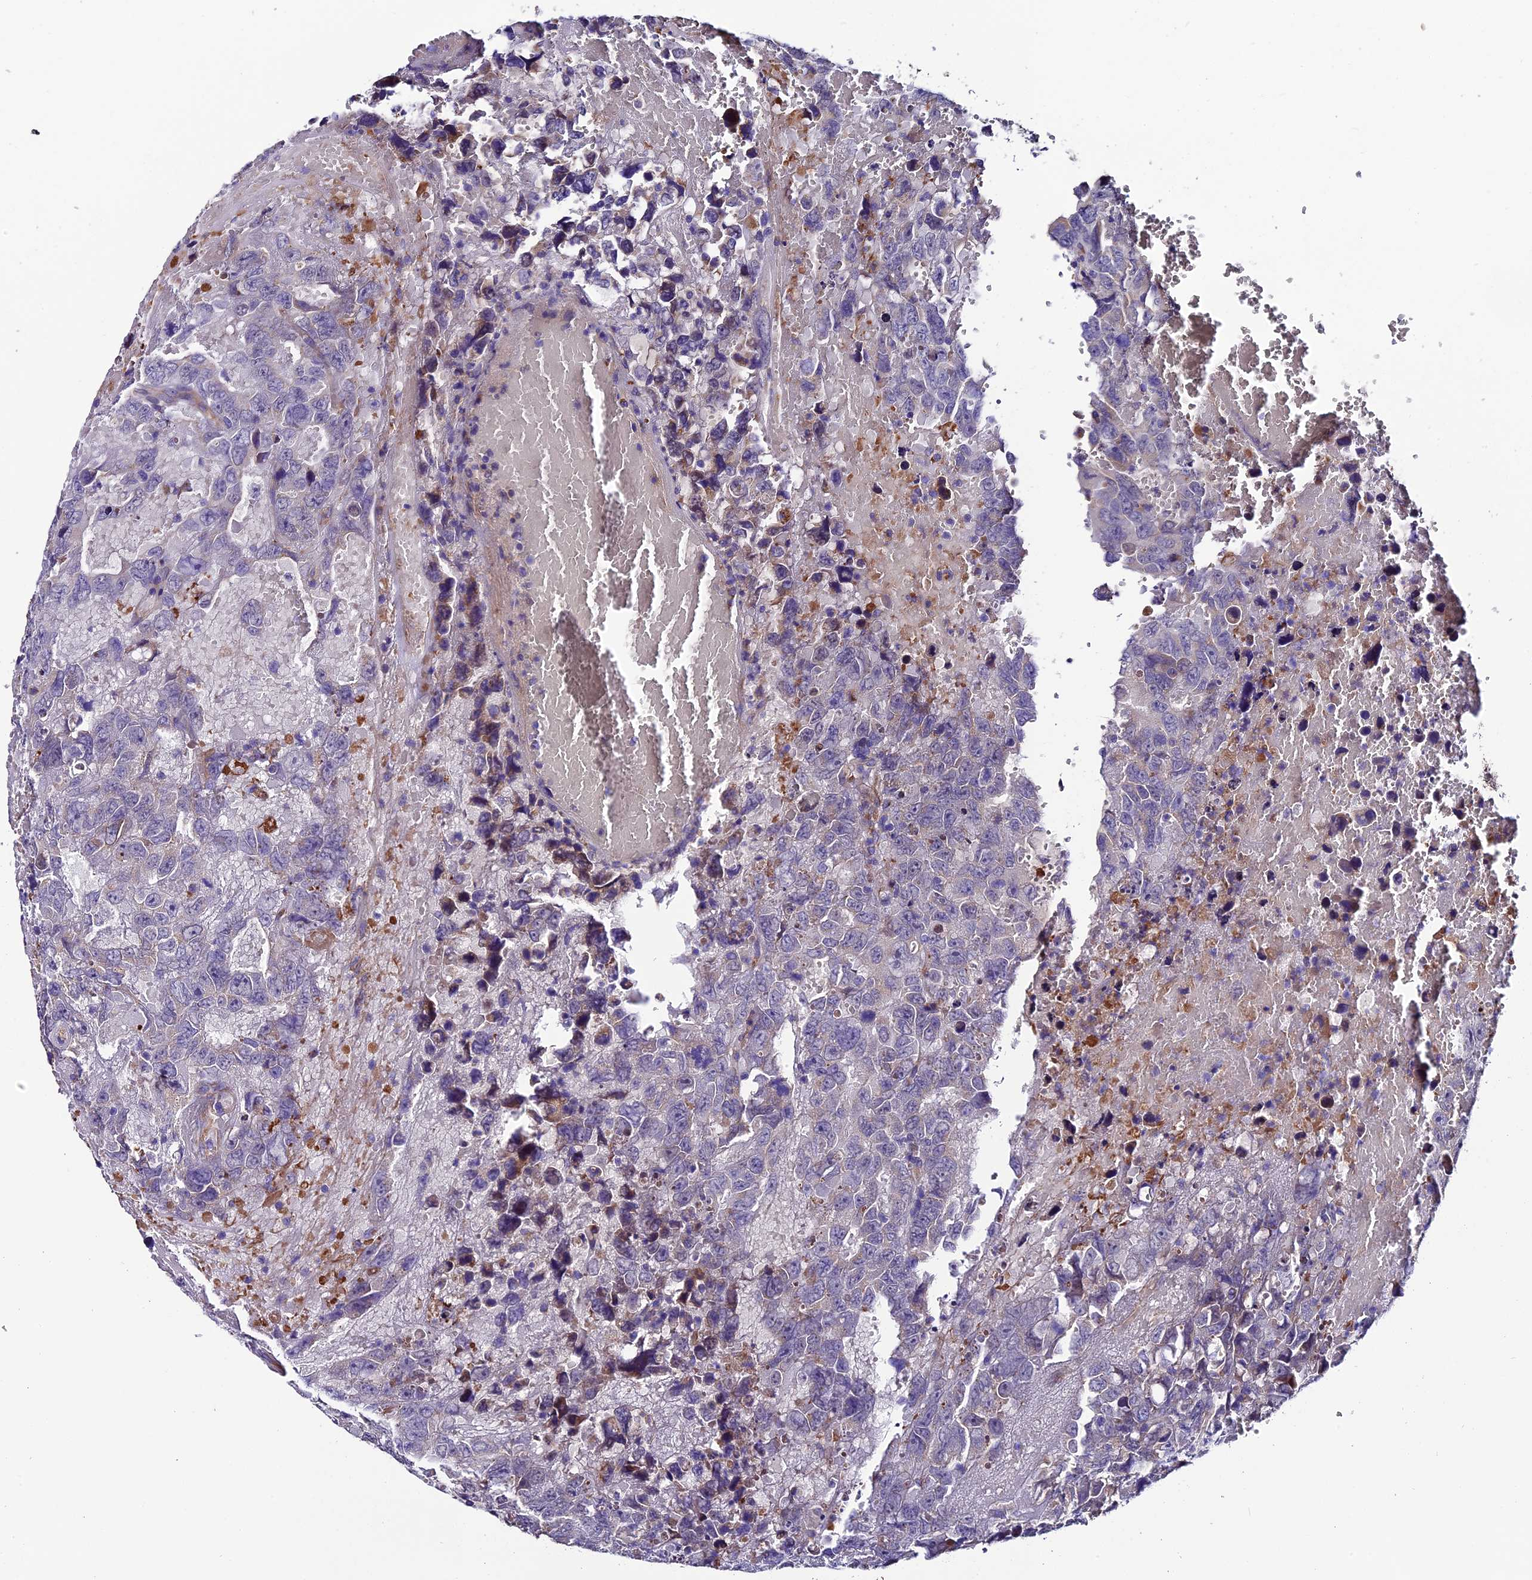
{"staining": {"intensity": "negative", "quantity": "none", "location": "none"}, "tissue": "testis cancer", "cell_type": "Tumor cells", "image_type": "cancer", "snomed": [{"axis": "morphology", "description": "Carcinoma, Embryonal, NOS"}, {"axis": "topography", "description": "Testis"}], "caption": "This image is of testis cancer (embryonal carcinoma) stained with immunohistochemistry to label a protein in brown with the nuclei are counter-stained blue. There is no expression in tumor cells.", "gene": "CLN5", "patient": {"sex": "male", "age": 45}}